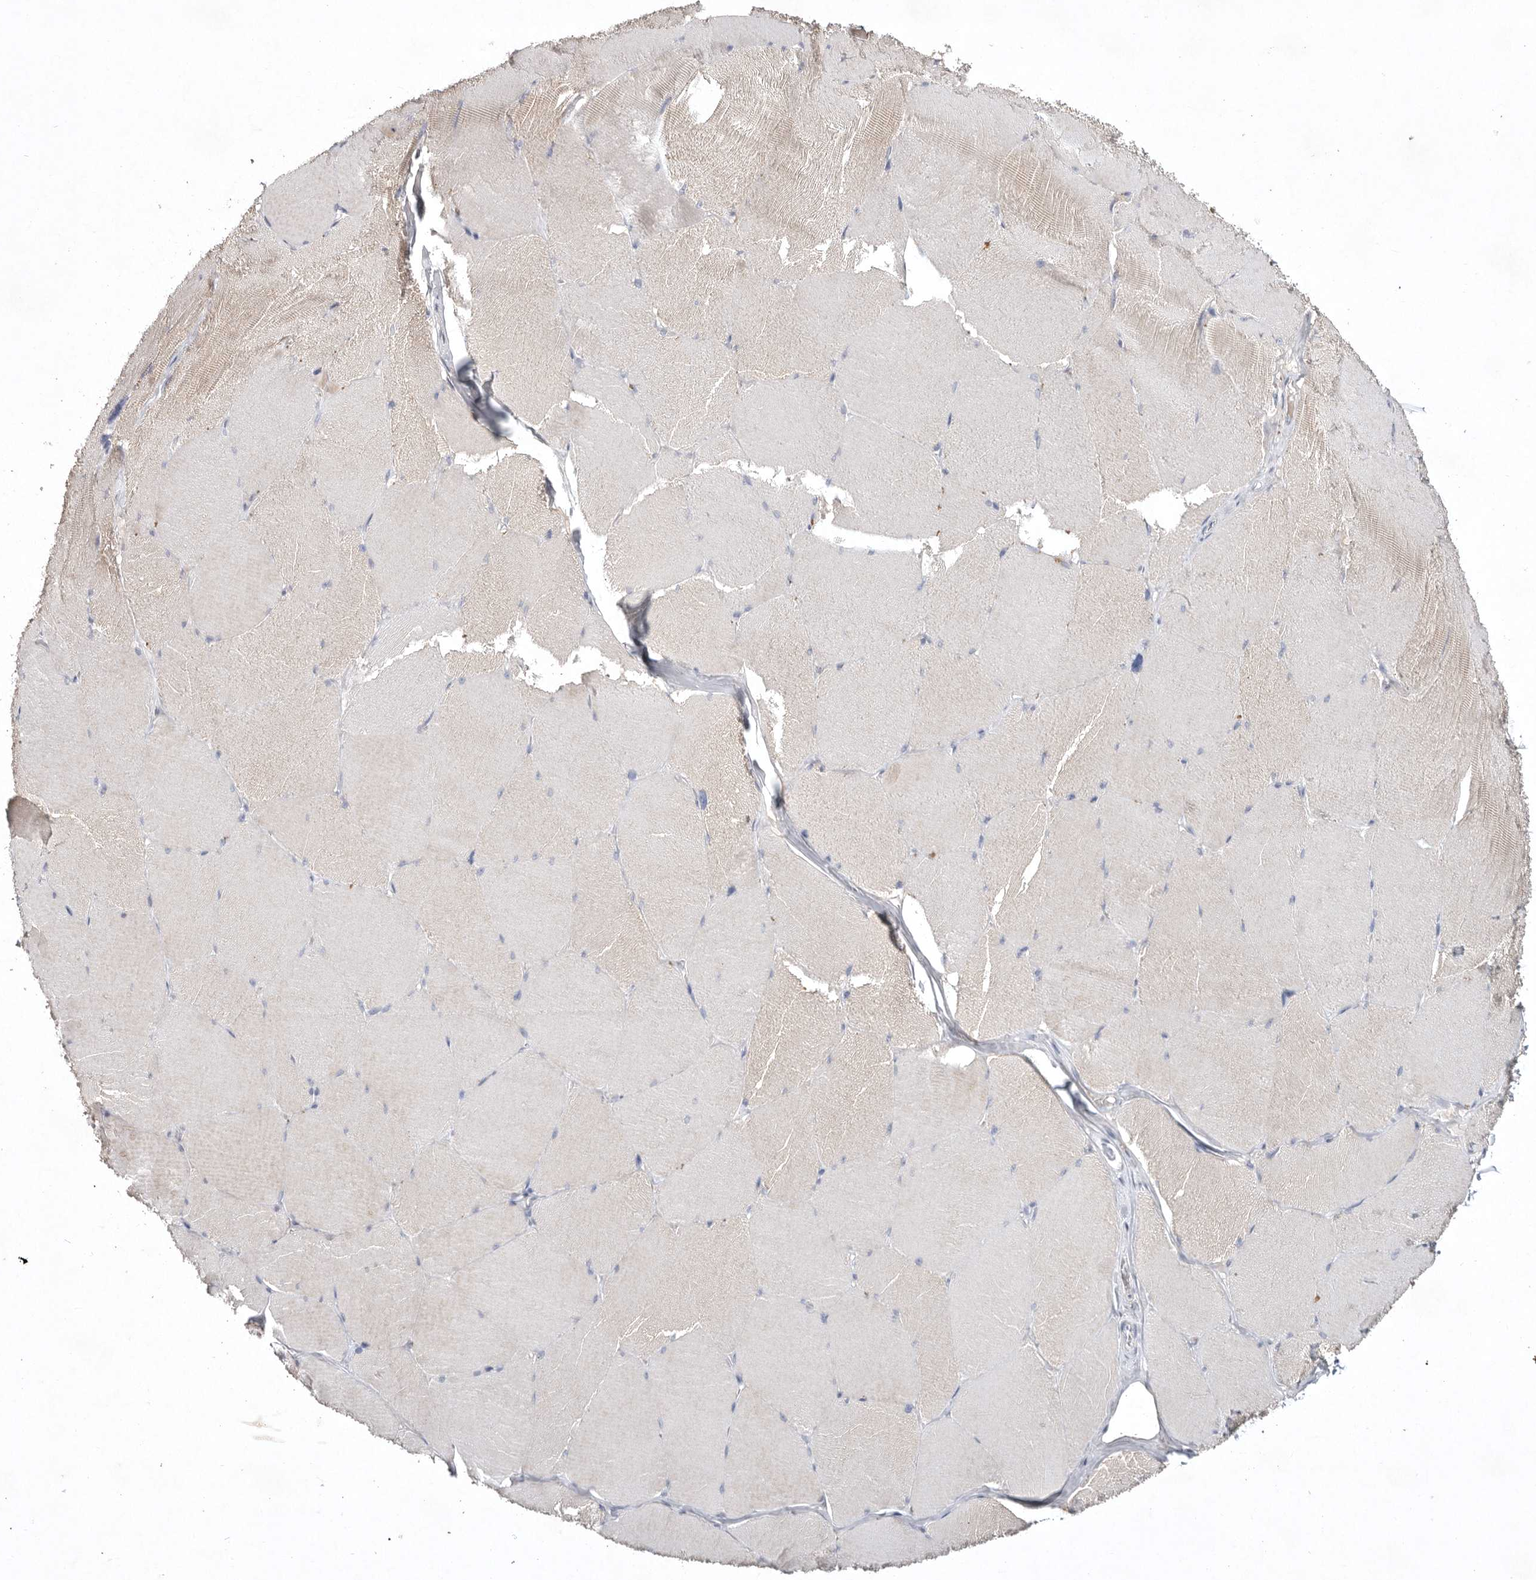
{"staining": {"intensity": "weak", "quantity": "<25%", "location": "cytoplasmic/membranous"}, "tissue": "skeletal muscle", "cell_type": "Myocytes", "image_type": "normal", "snomed": [{"axis": "morphology", "description": "Normal tissue, NOS"}, {"axis": "topography", "description": "Skin"}, {"axis": "topography", "description": "Skeletal muscle"}], "caption": "There is no significant positivity in myocytes of skeletal muscle. The staining is performed using DAB brown chromogen with nuclei counter-stained in using hematoxylin.", "gene": "TNFSF14", "patient": {"sex": "male", "age": 83}}